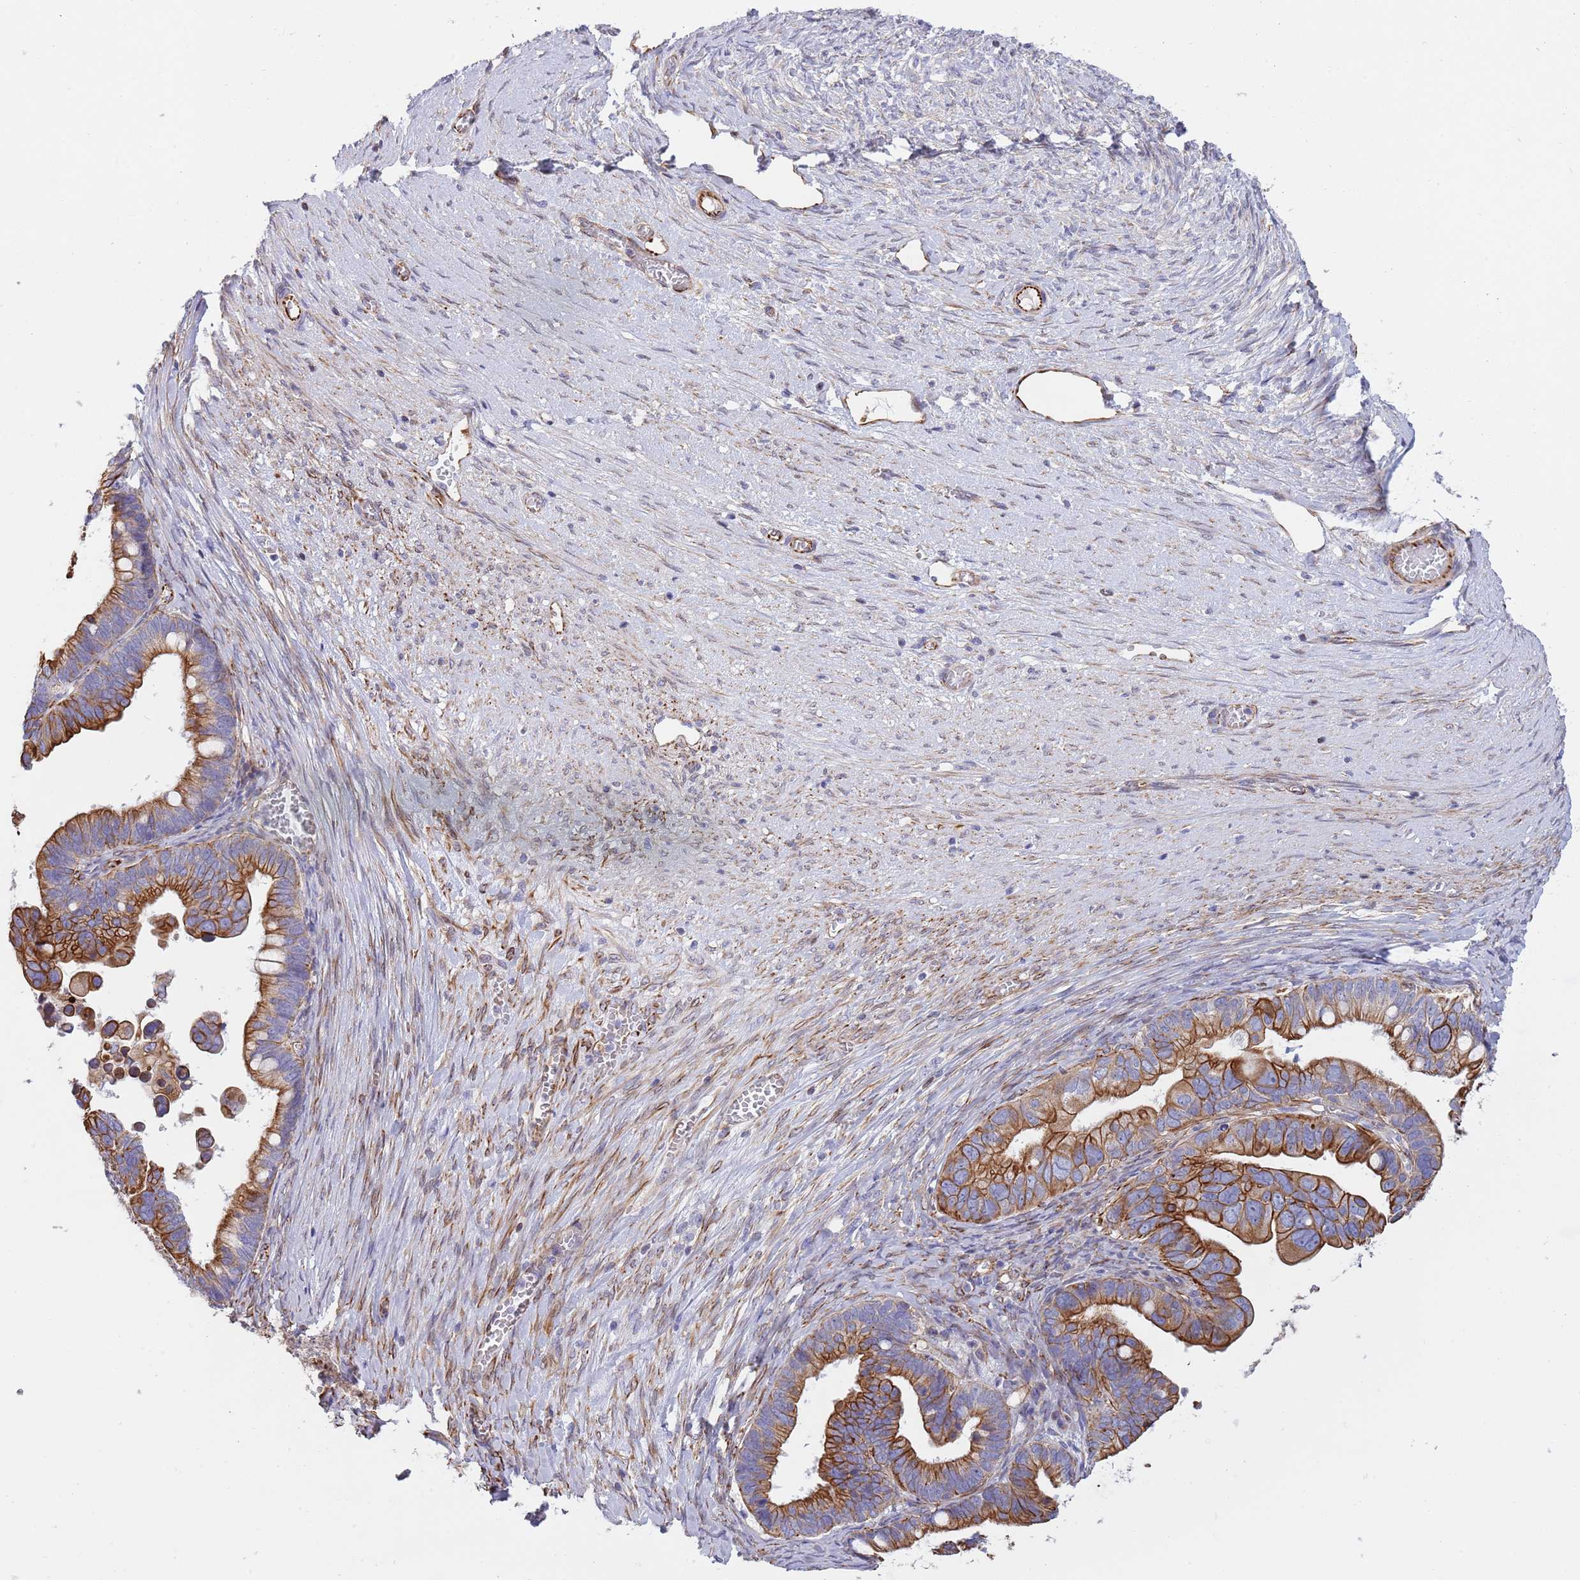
{"staining": {"intensity": "moderate", "quantity": ">75%", "location": "cytoplasmic/membranous"}, "tissue": "ovarian cancer", "cell_type": "Tumor cells", "image_type": "cancer", "snomed": [{"axis": "morphology", "description": "Cystadenocarcinoma, serous, NOS"}, {"axis": "topography", "description": "Ovary"}], "caption": "Immunohistochemical staining of human serous cystadenocarcinoma (ovarian) shows medium levels of moderate cytoplasmic/membranous expression in about >75% of tumor cells.", "gene": "MOGAT1", "patient": {"sex": "female", "age": 56}}